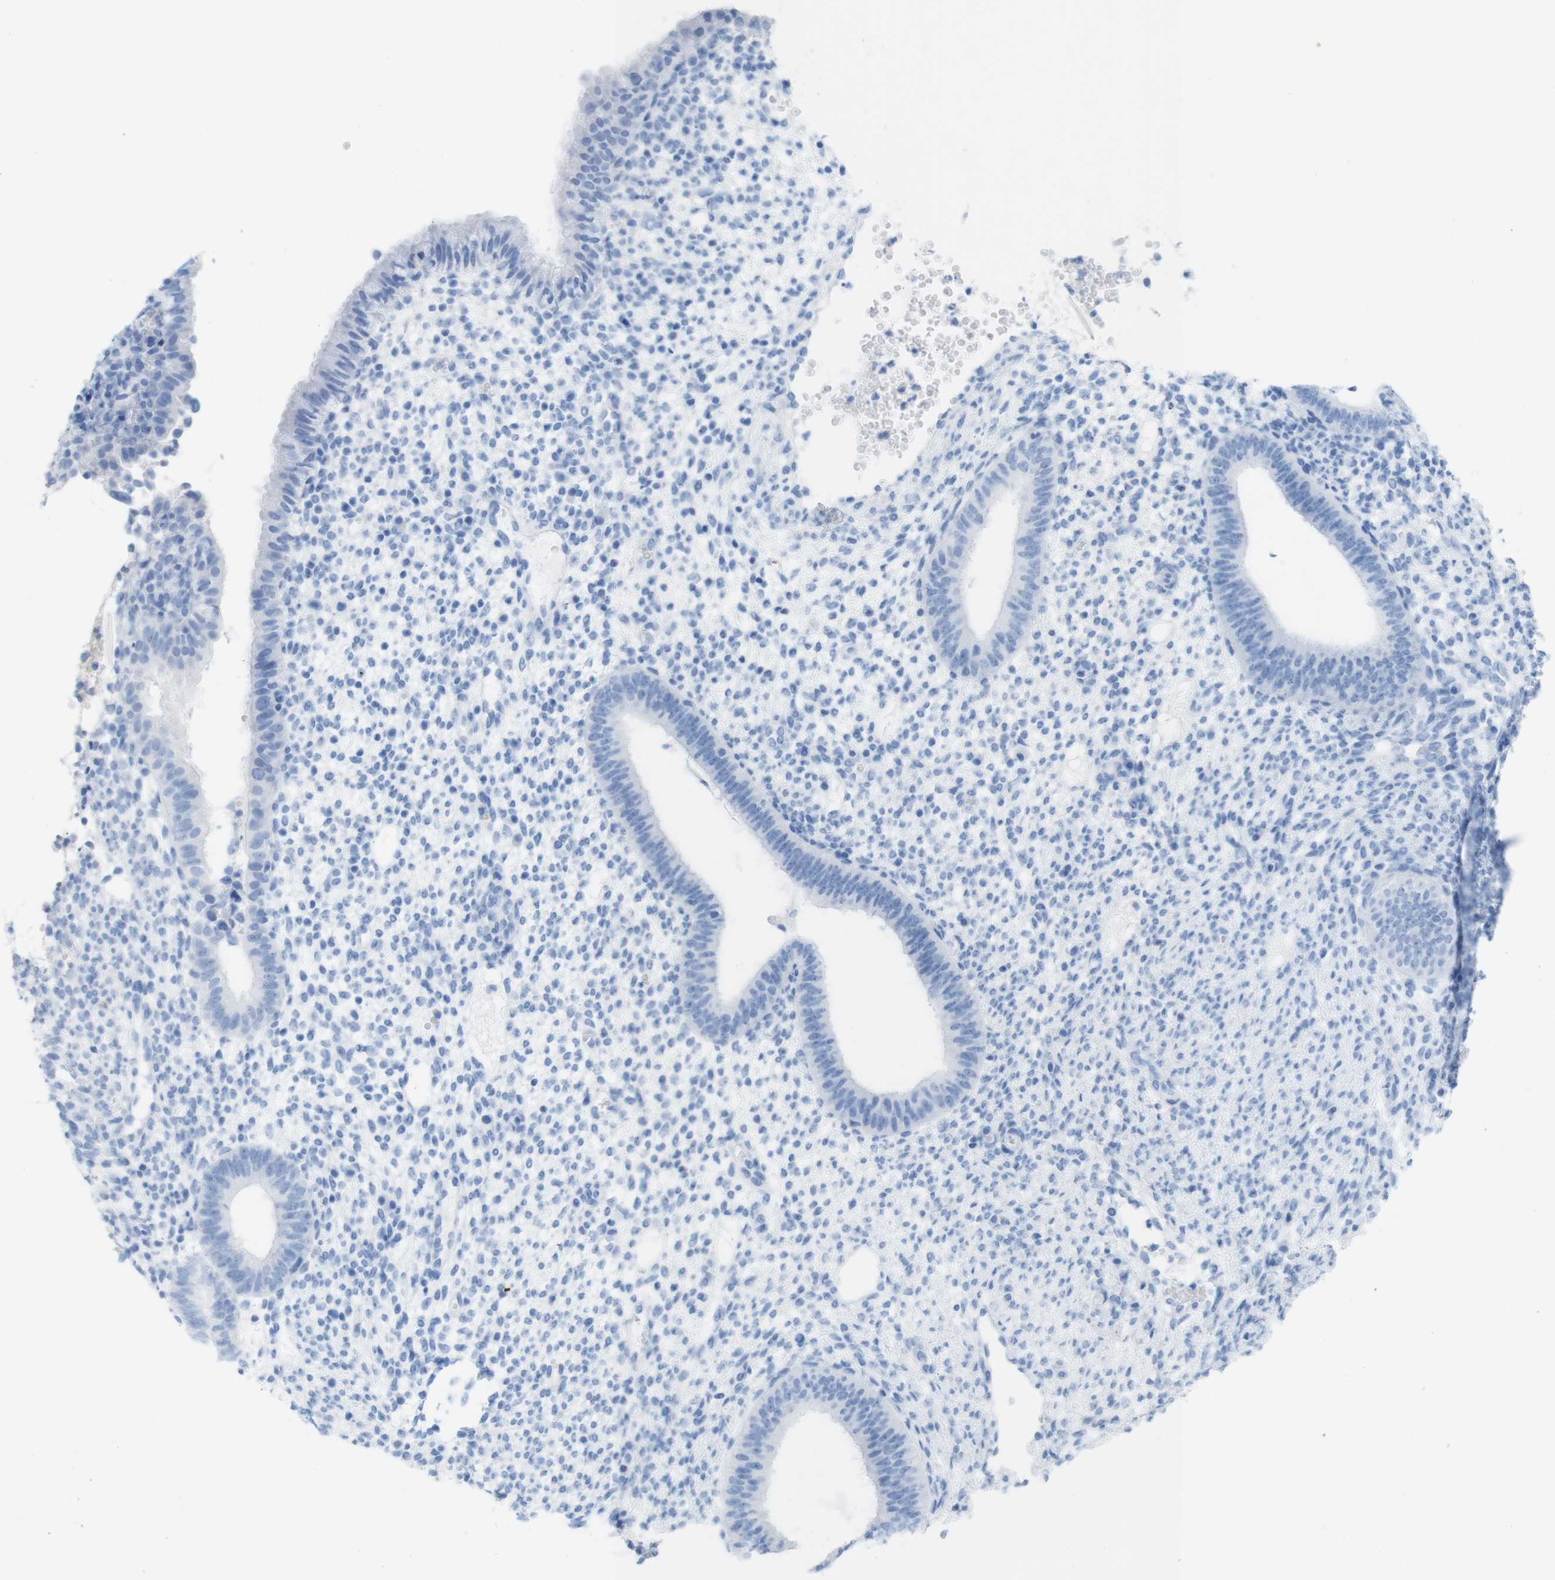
{"staining": {"intensity": "negative", "quantity": "none", "location": "none"}, "tissue": "endometrium", "cell_type": "Cells in endometrial stroma", "image_type": "normal", "snomed": [{"axis": "morphology", "description": "Normal tissue, NOS"}, {"axis": "topography", "description": "Endometrium"}], "caption": "This photomicrograph is of normal endometrium stained with IHC to label a protein in brown with the nuclei are counter-stained blue. There is no staining in cells in endometrial stroma. (Brightfield microscopy of DAB (3,3'-diaminobenzidine) immunohistochemistry at high magnification).", "gene": "MYH7", "patient": {"sex": "female", "age": 35}}